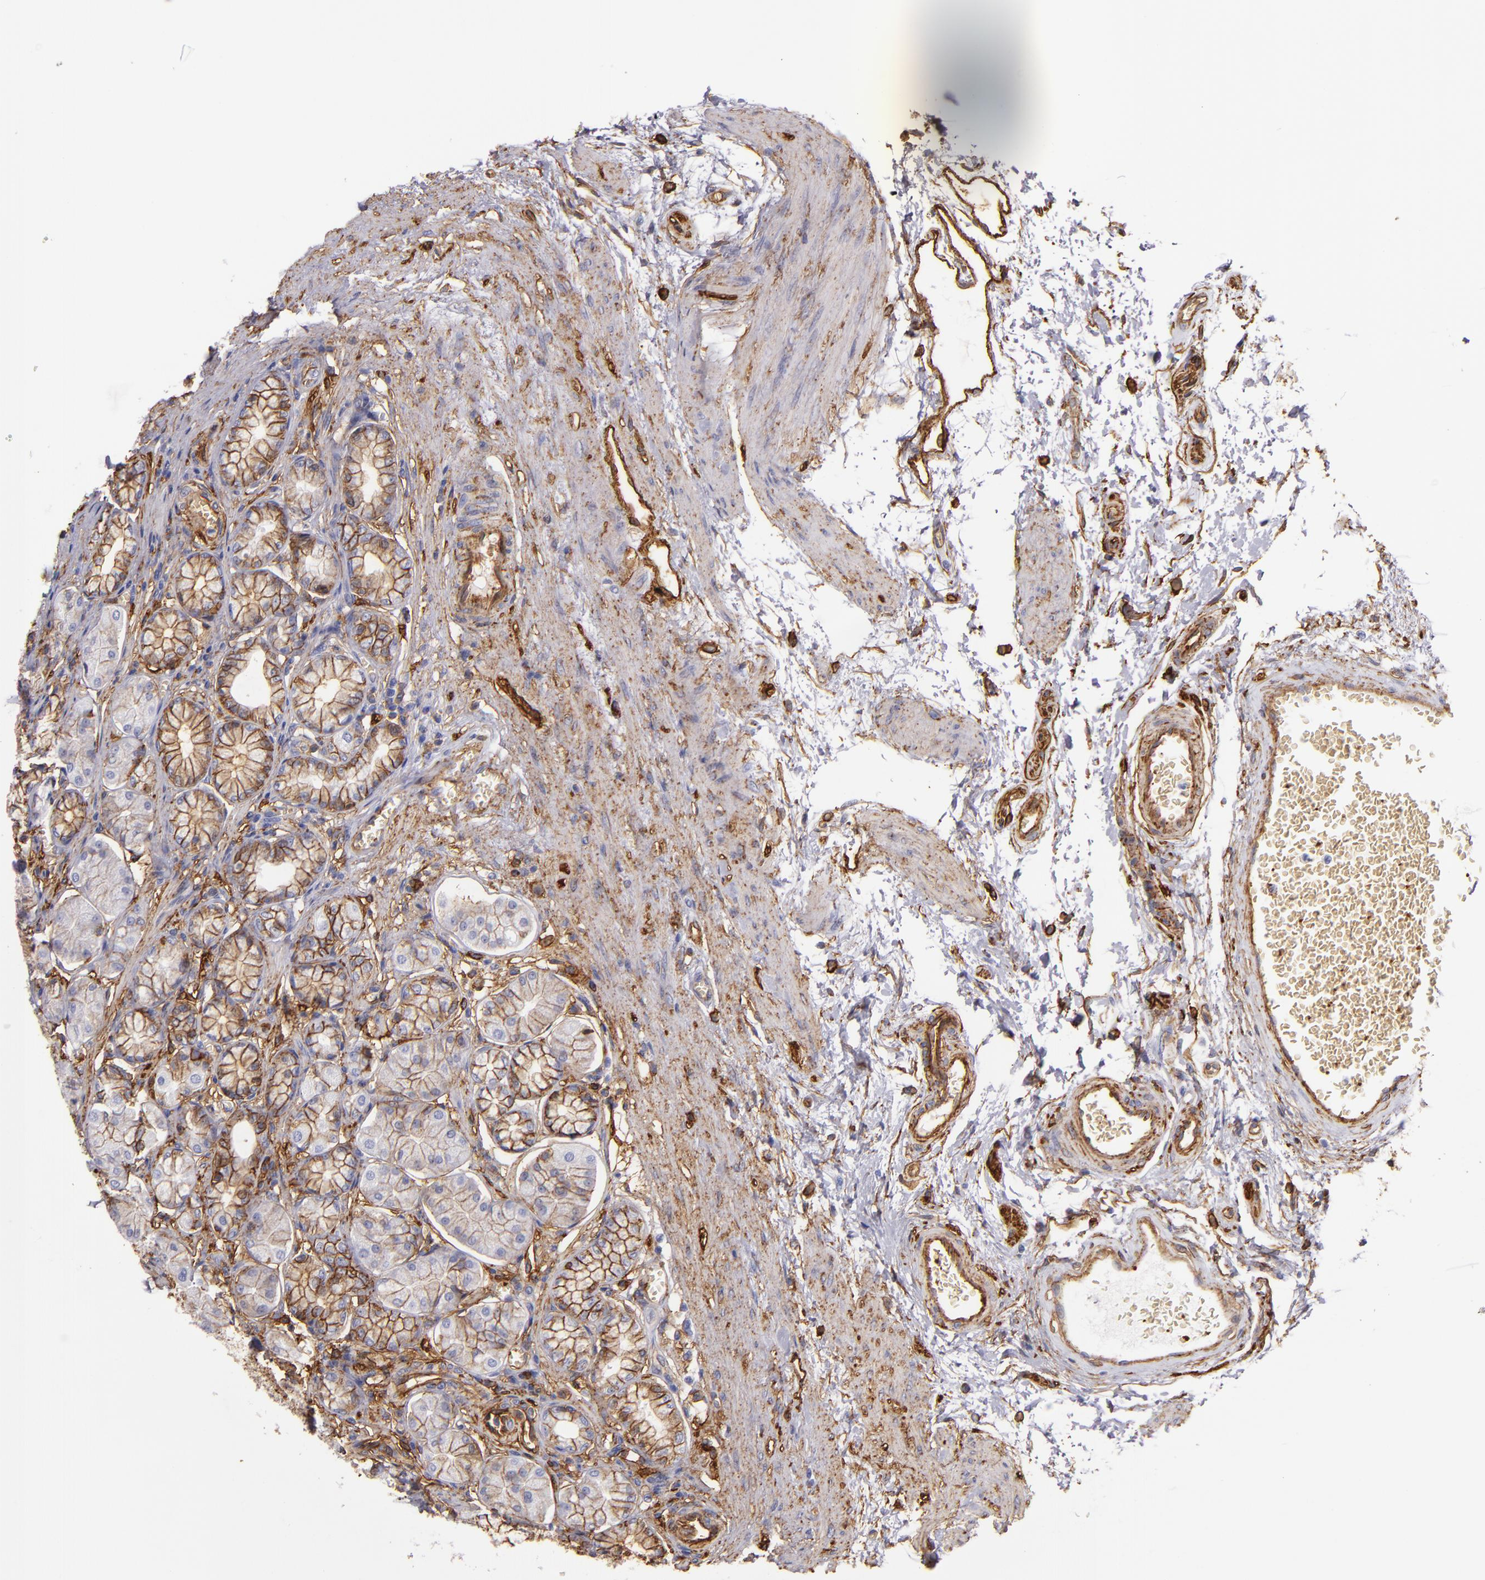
{"staining": {"intensity": "weak", "quantity": ">75%", "location": "cytoplasmic/membranous"}, "tissue": "stomach", "cell_type": "Glandular cells", "image_type": "normal", "snomed": [{"axis": "morphology", "description": "Normal tissue, NOS"}, {"axis": "topography", "description": "Stomach"}, {"axis": "topography", "description": "Stomach, lower"}], "caption": "The image reveals immunohistochemical staining of benign stomach. There is weak cytoplasmic/membranous staining is appreciated in approximately >75% of glandular cells.", "gene": "CD9", "patient": {"sex": "male", "age": 76}}